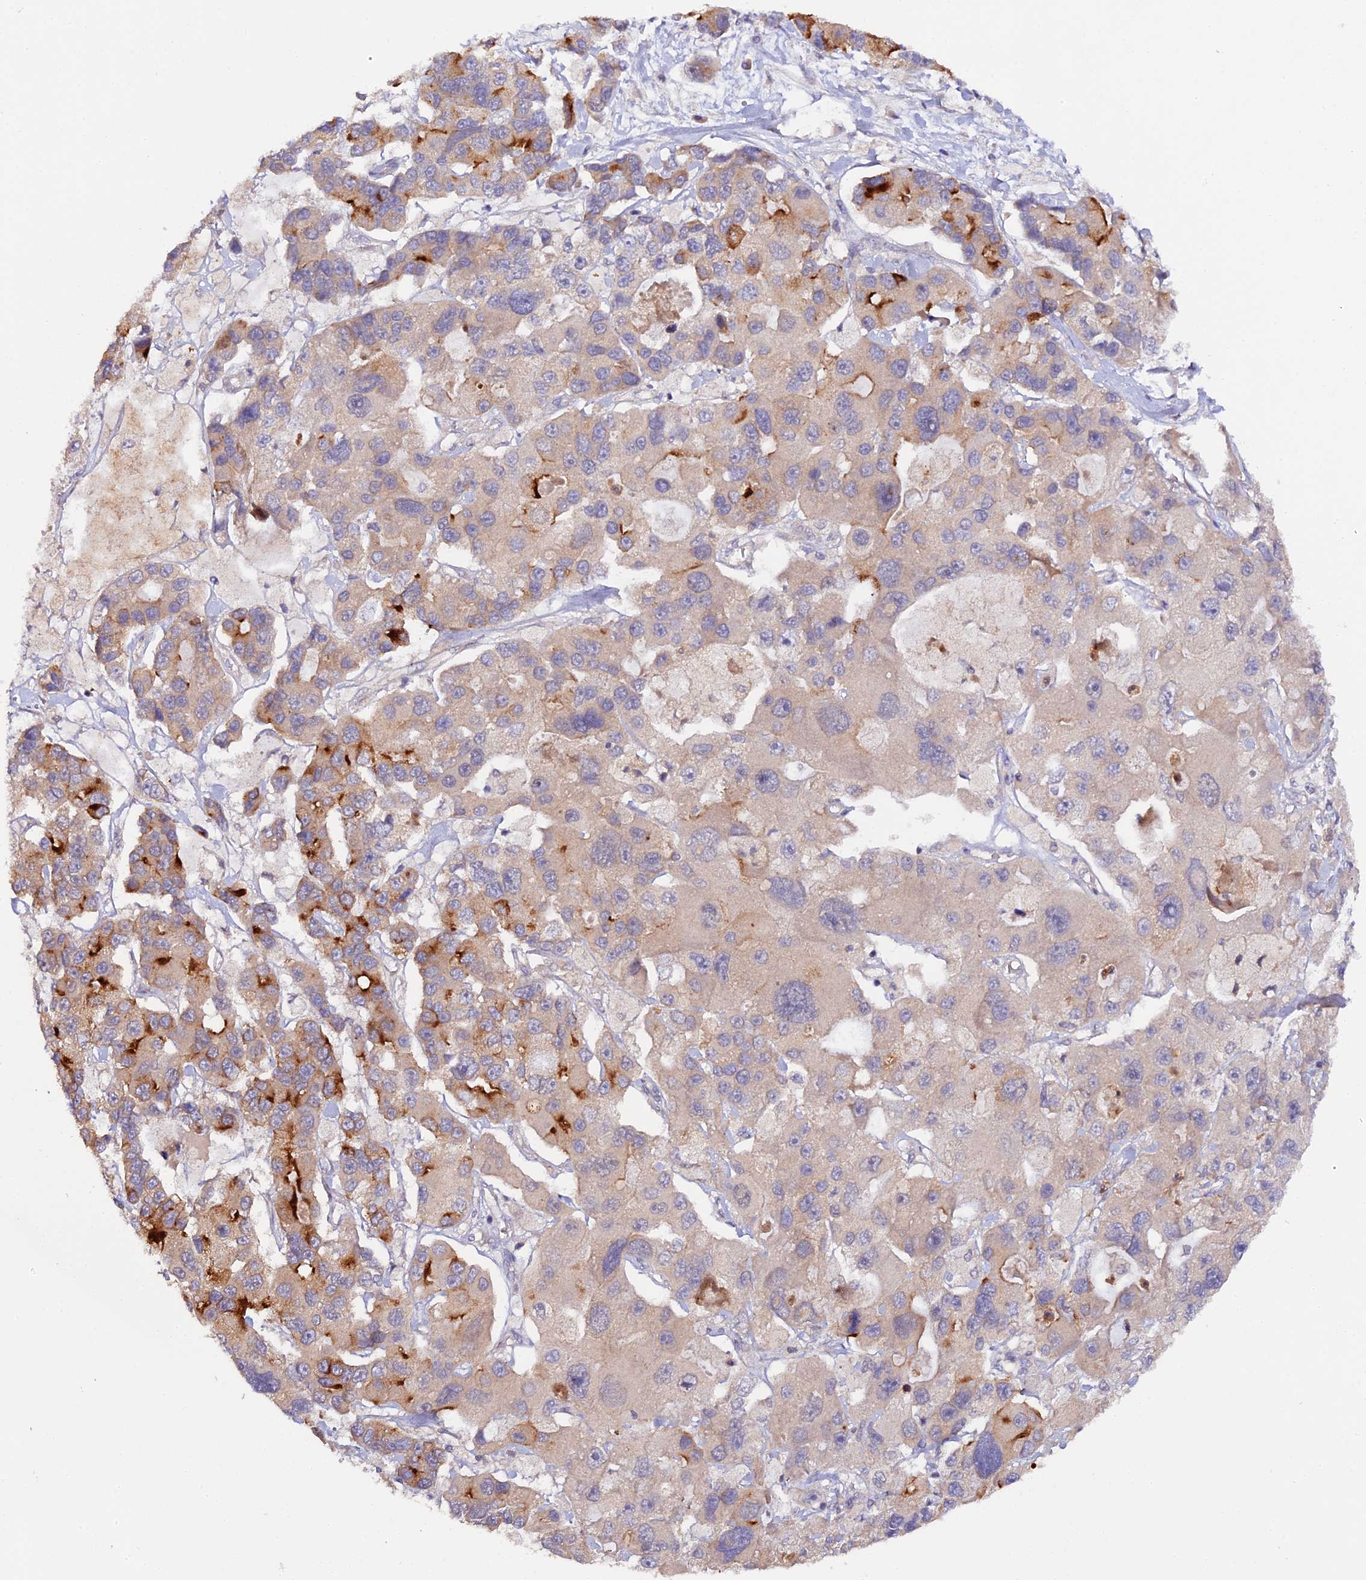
{"staining": {"intensity": "strong", "quantity": "<25%", "location": "cytoplasmic/membranous"}, "tissue": "lung cancer", "cell_type": "Tumor cells", "image_type": "cancer", "snomed": [{"axis": "morphology", "description": "Adenocarcinoma, NOS"}, {"axis": "topography", "description": "Lung"}], "caption": "The histopathology image displays staining of lung adenocarcinoma, revealing strong cytoplasmic/membranous protein staining (brown color) within tumor cells. The protein is shown in brown color, while the nuclei are stained blue.", "gene": "TRIM26", "patient": {"sex": "female", "age": 54}}